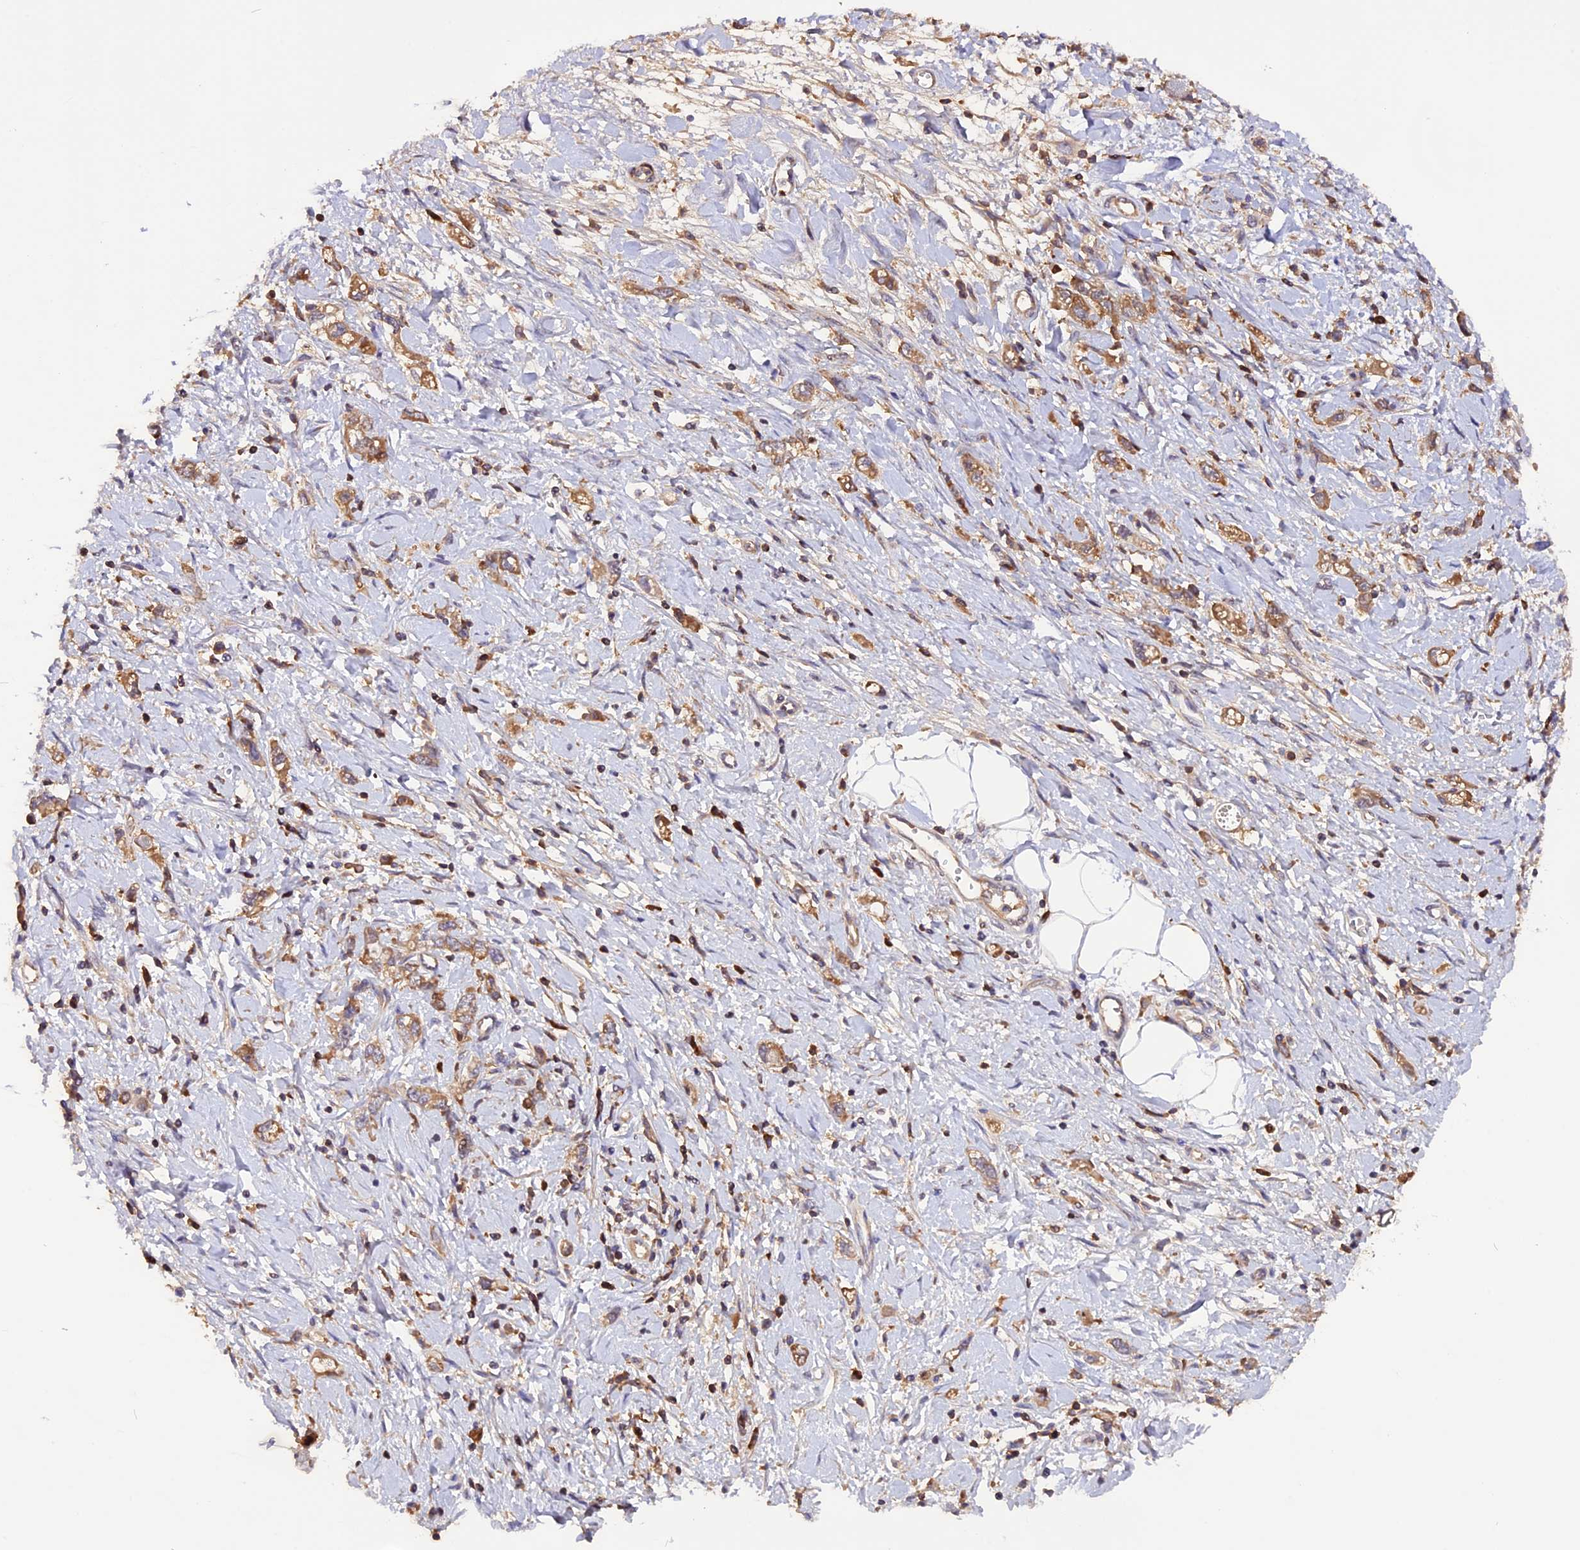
{"staining": {"intensity": "moderate", "quantity": ">75%", "location": "cytoplasmic/membranous"}, "tissue": "stomach cancer", "cell_type": "Tumor cells", "image_type": "cancer", "snomed": [{"axis": "morphology", "description": "Adenocarcinoma, NOS"}, {"axis": "topography", "description": "Stomach"}], "caption": "Stomach cancer (adenocarcinoma) stained with a protein marker reveals moderate staining in tumor cells.", "gene": "MARK4", "patient": {"sex": "female", "age": 76}}